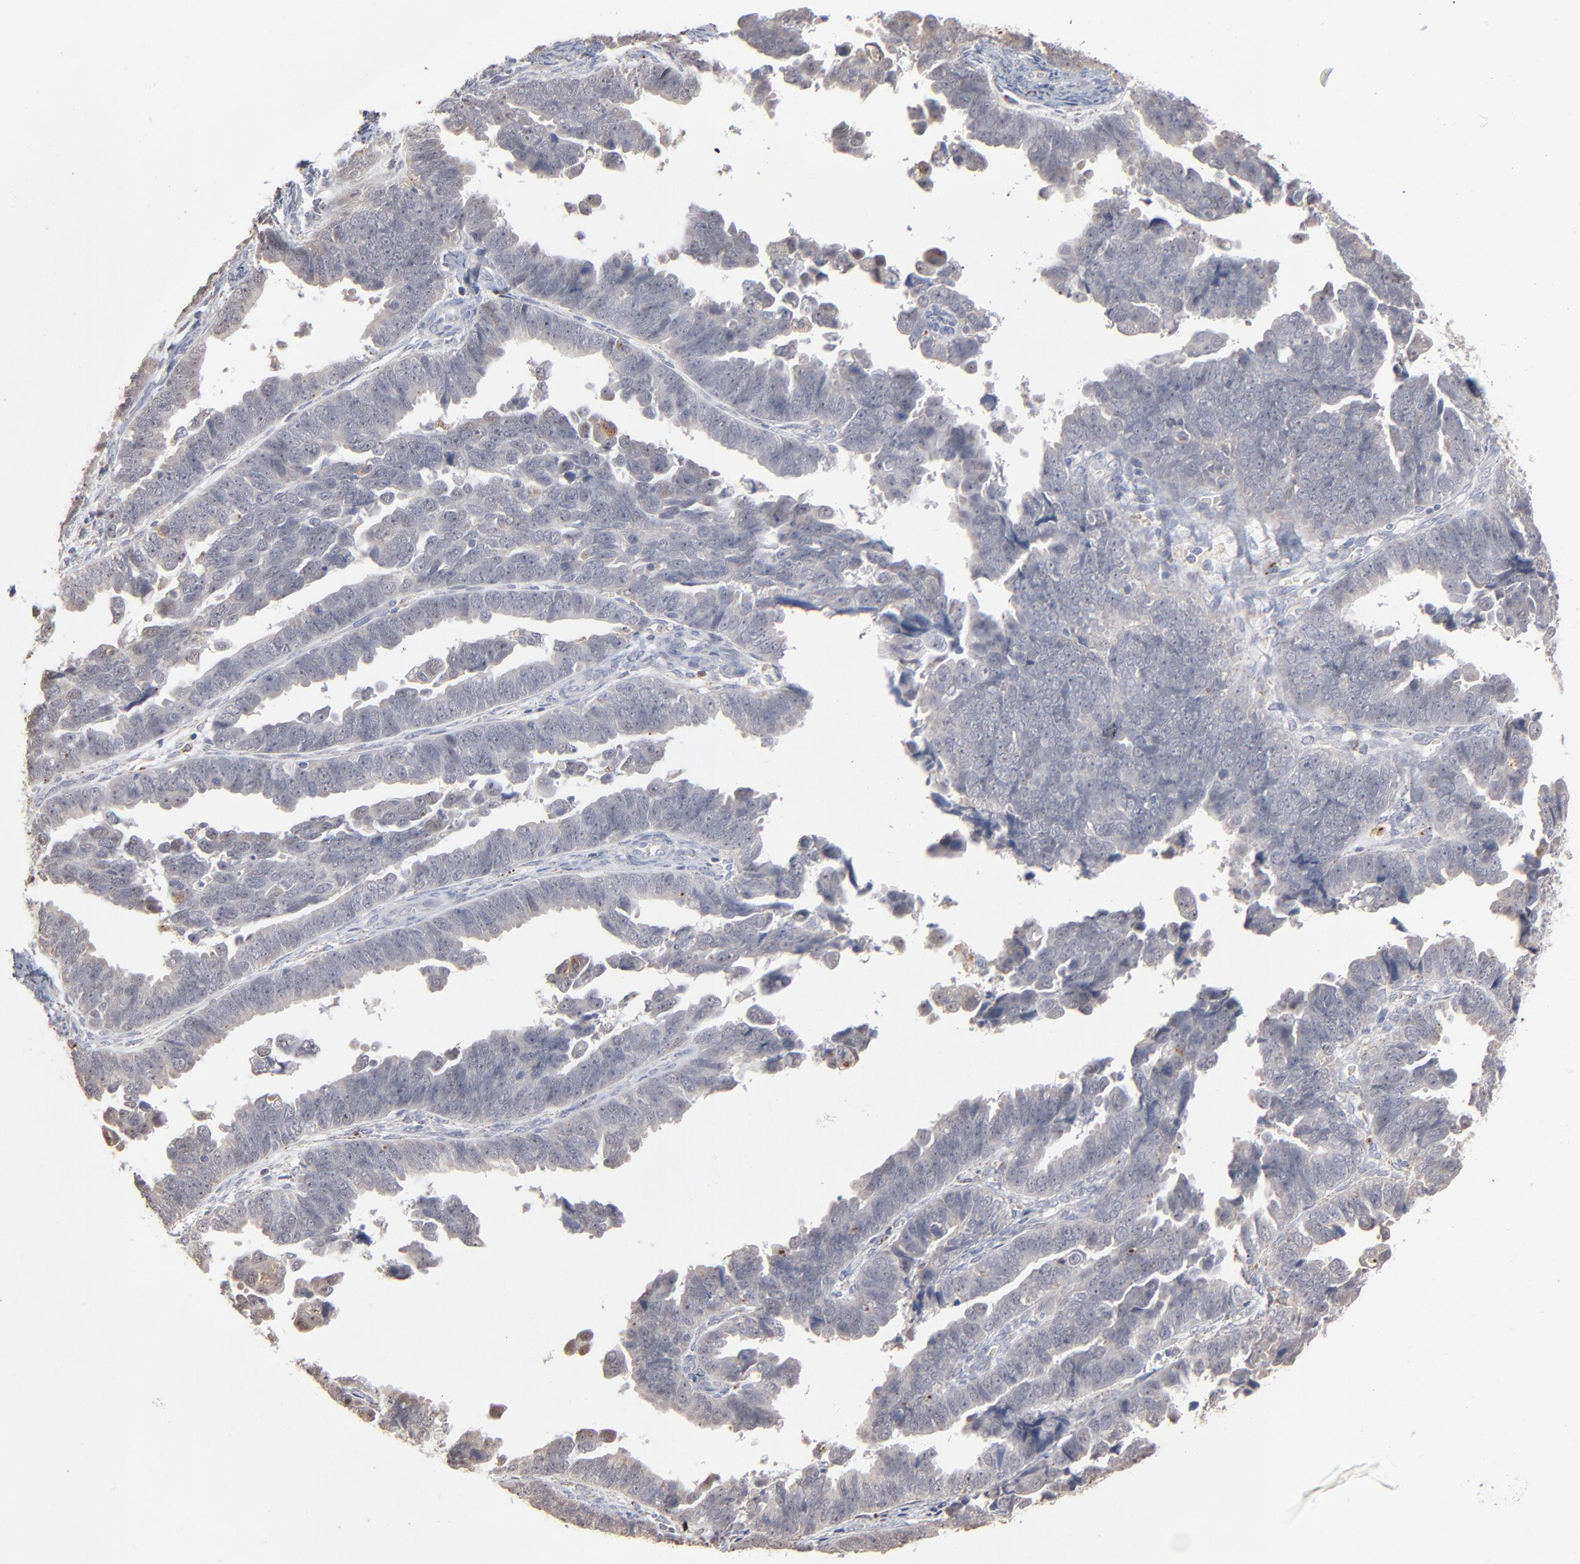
{"staining": {"intensity": "negative", "quantity": "none", "location": "none"}, "tissue": "endometrial cancer", "cell_type": "Tumor cells", "image_type": "cancer", "snomed": [{"axis": "morphology", "description": "Adenocarcinoma, NOS"}, {"axis": "topography", "description": "Endometrium"}], "caption": "Immunohistochemistry (IHC) of endometrial cancer displays no expression in tumor cells.", "gene": "POMT2", "patient": {"sex": "female", "age": 75}}